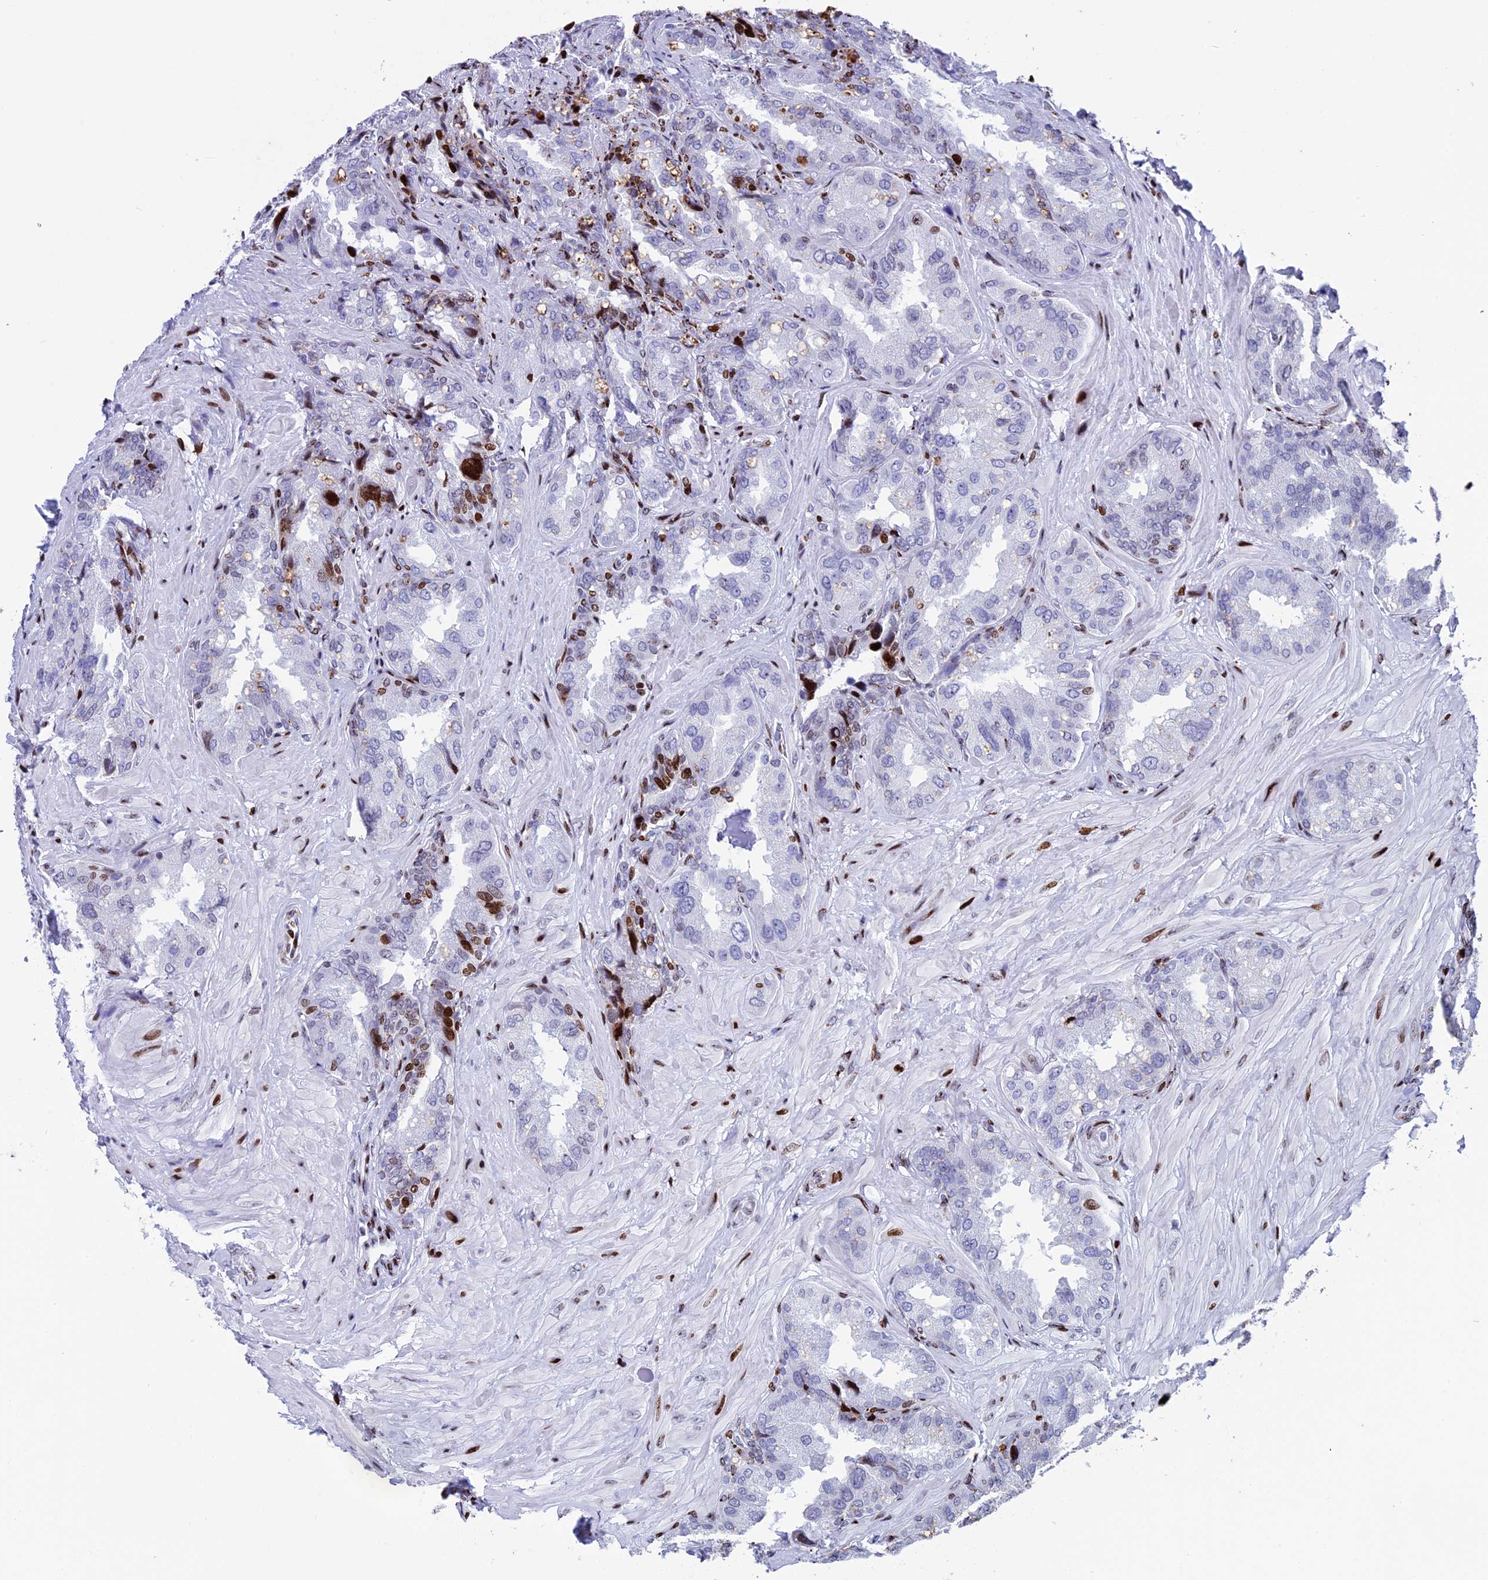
{"staining": {"intensity": "strong", "quantity": "25%-75%", "location": "nuclear"}, "tissue": "seminal vesicle", "cell_type": "Glandular cells", "image_type": "normal", "snomed": [{"axis": "morphology", "description": "Normal tissue, NOS"}, {"axis": "topography", "description": "Prostate and seminal vesicle, NOS"}, {"axis": "topography", "description": "Prostate"}, {"axis": "topography", "description": "Seminal veicle"}], "caption": "This is a micrograph of IHC staining of normal seminal vesicle, which shows strong staining in the nuclear of glandular cells.", "gene": "BTBD3", "patient": {"sex": "male", "age": 67}}